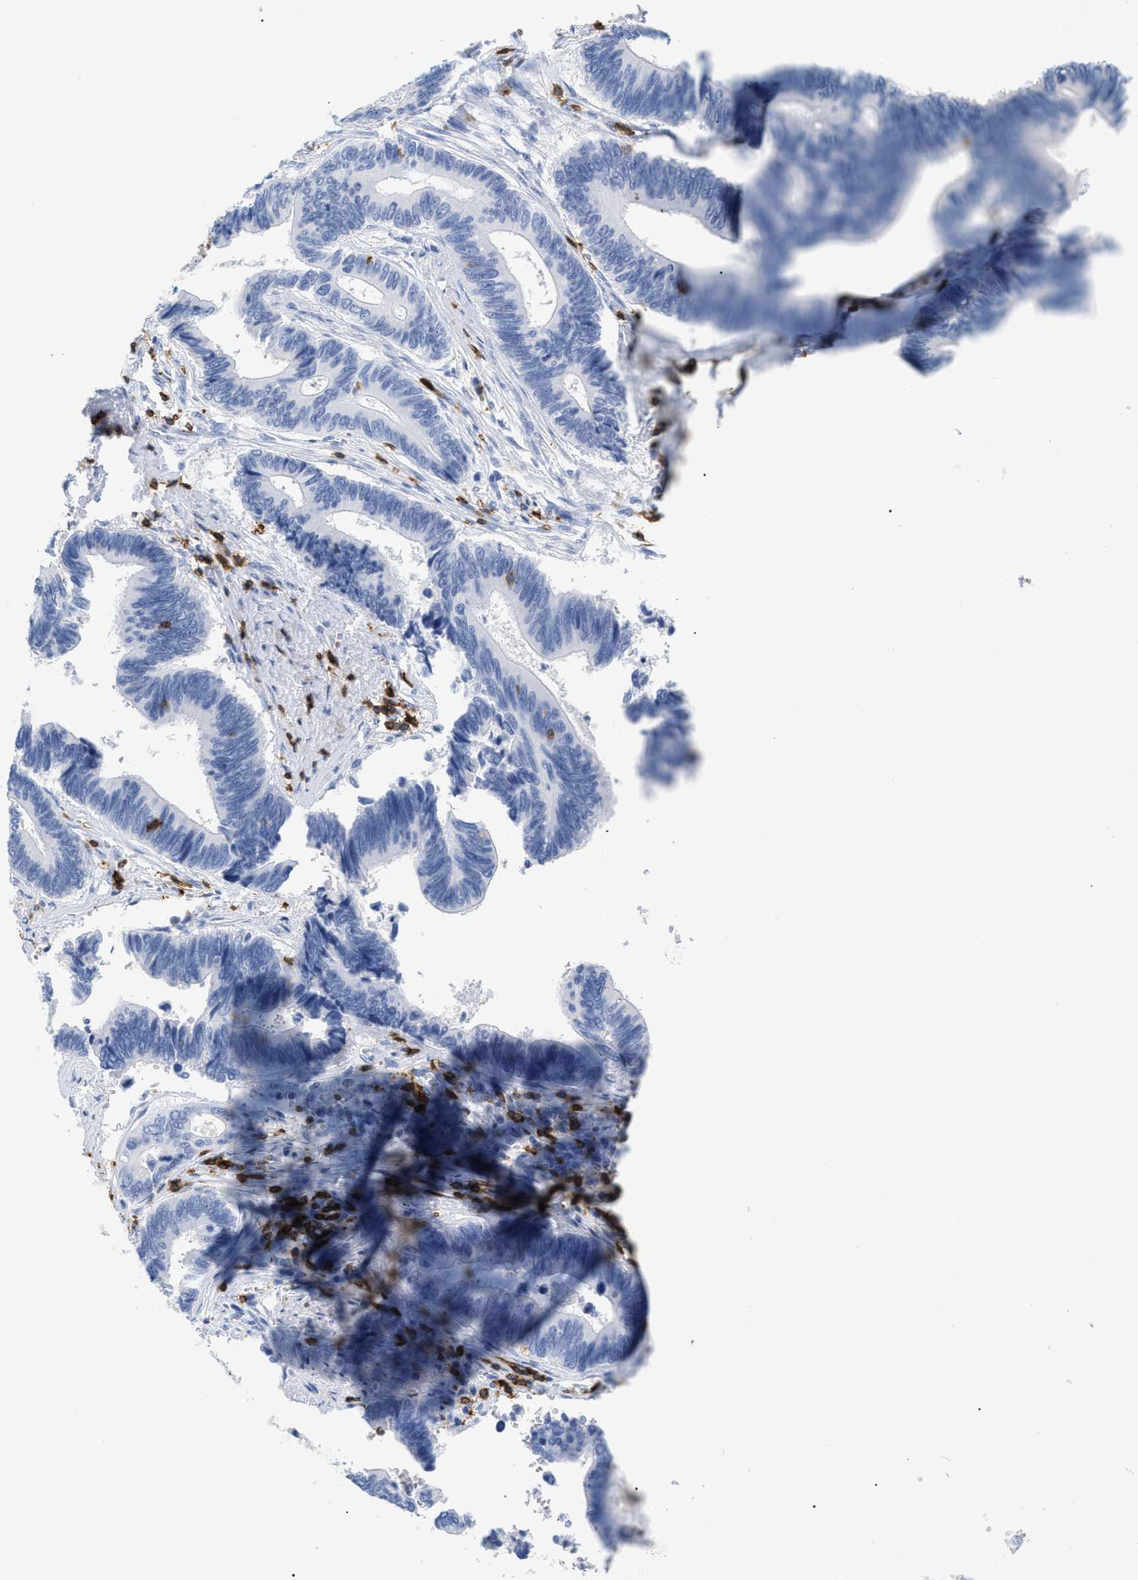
{"staining": {"intensity": "negative", "quantity": "none", "location": "none"}, "tissue": "pancreatic cancer", "cell_type": "Tumor cells", "image_type": "cancer", "snomed": [{"axis": "morphology", "description": "Adenocarcinoma, NOS"}, {"axis": "topography", "description": "Pancreas"}], "caption": "The image shows no significant expression in tumor cells of pancreatic cancer.", "gene": "CD5", "patient": {"sex": "female", "age": 70}}